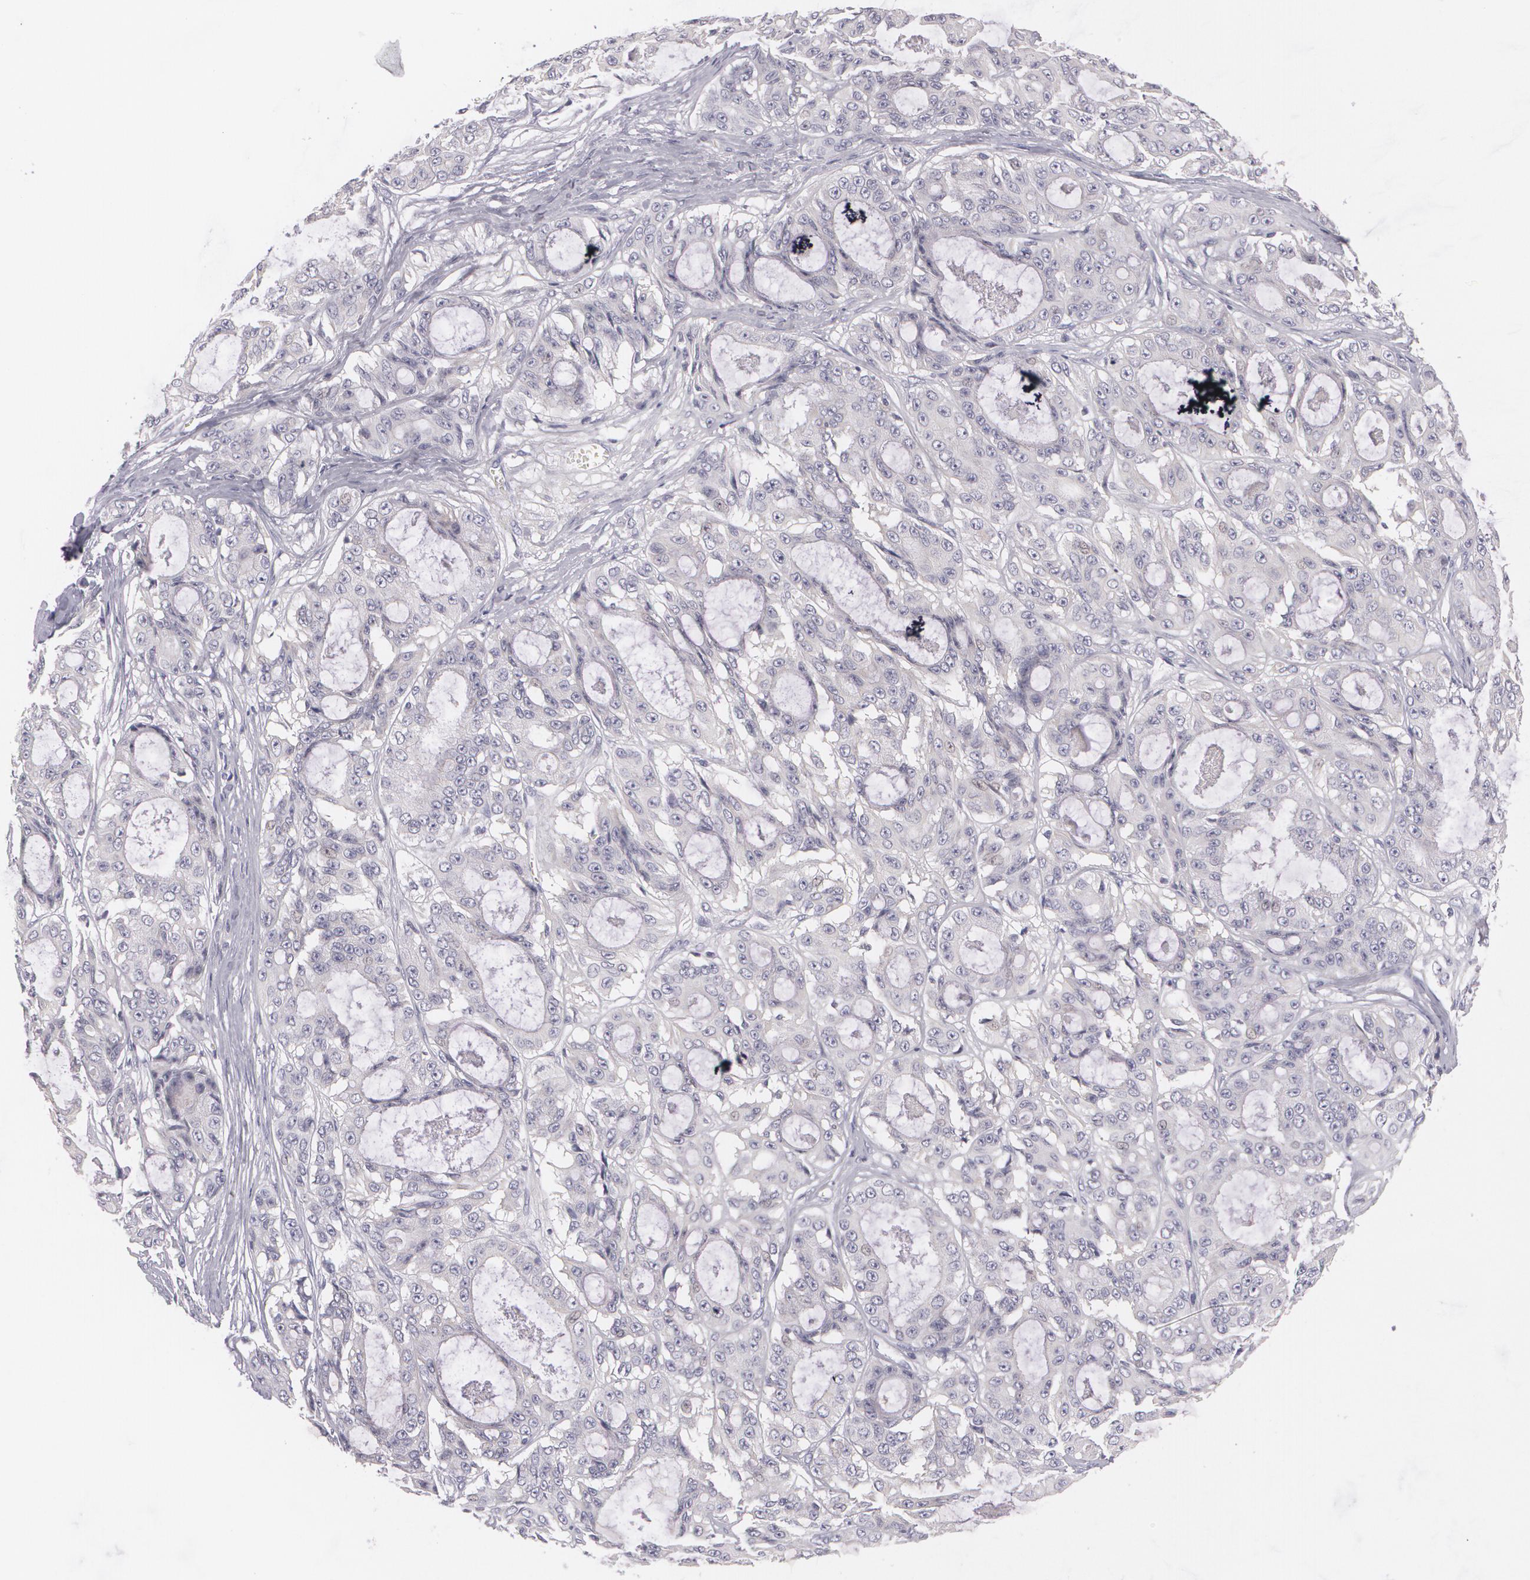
{"staining": {"intensity": "negative", "quantity": "none", "location": "none"}, "tissue": "ovarian cancer", "cell_type": "Tumor cells", "image_type": "cancer", "snomed": [{"axis": "morphology", "description": "Carcinoma, endometroid"}, {"axis": "topography", "description": "Ovary"}], "caption": "Micrograph shows no significant protein positivity in tumor cells of ovarian cancer. The staining was performed using DAB (3,3'-diaminobenzidine) to visualize the protein expression in brown, while the nuclei were stained in blue with hematoxylin (Magnification: 20x).", "gene": "FAM181A", "patient": {"sex": "female", "age": 61}}